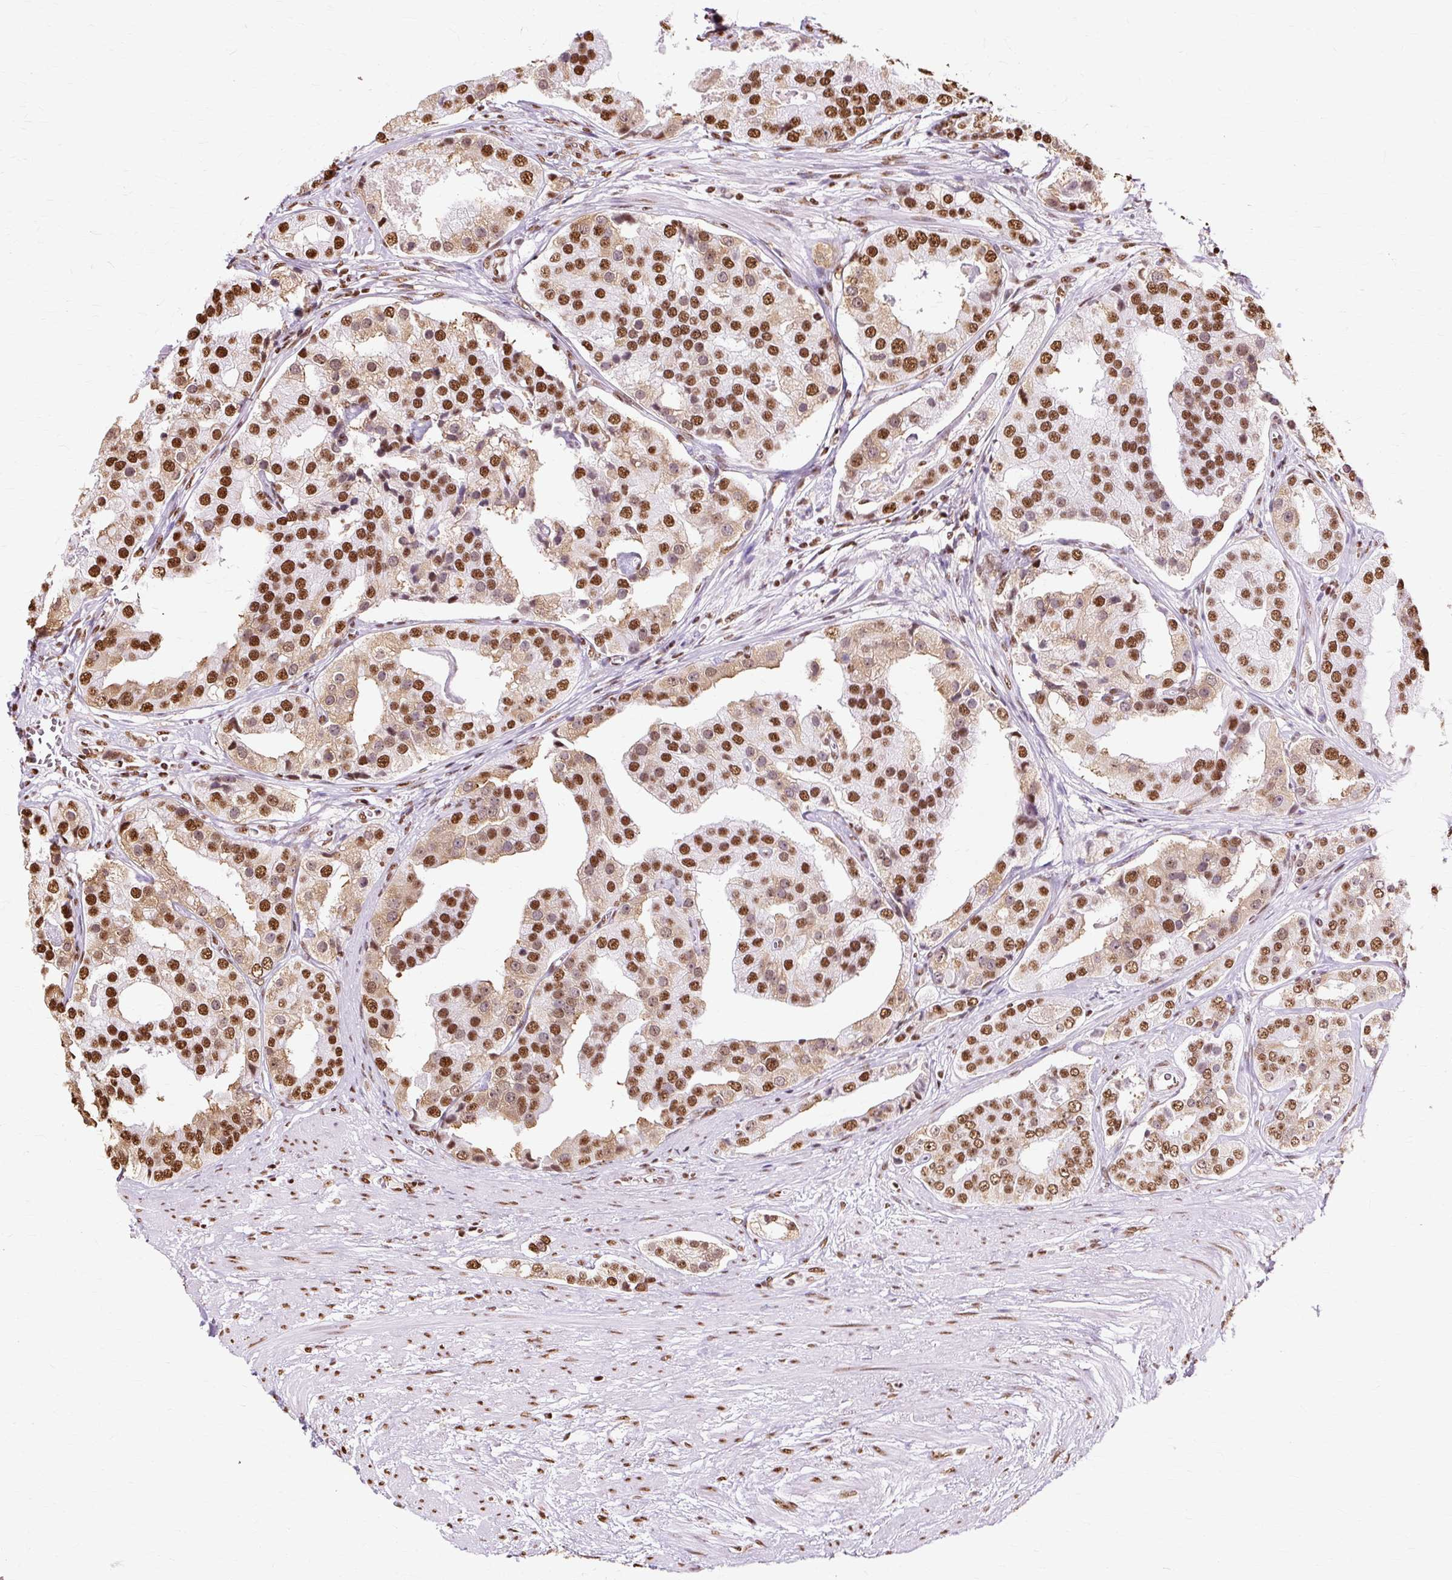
{"staining": {"intensity": "strong", "quantity": ">75%", "location": "cytoplasmic/membranous,nuclear"}, "tissue": "prostate cancer", "cell_type": "Tumor cells", "image_type": "cancer", "snomed": [{"axis": "morphology", "description": "Adenocarcinoma, High grade"}, {"axis": "topography", "description": "Prostate"}], "caption": "Human high-grade adenocarcinoma (prostate) stained with a protein marker reveals strong staining in tumor cells.", "gene": "XRCC6", "patient": {"sex": "male", "age": 71}}